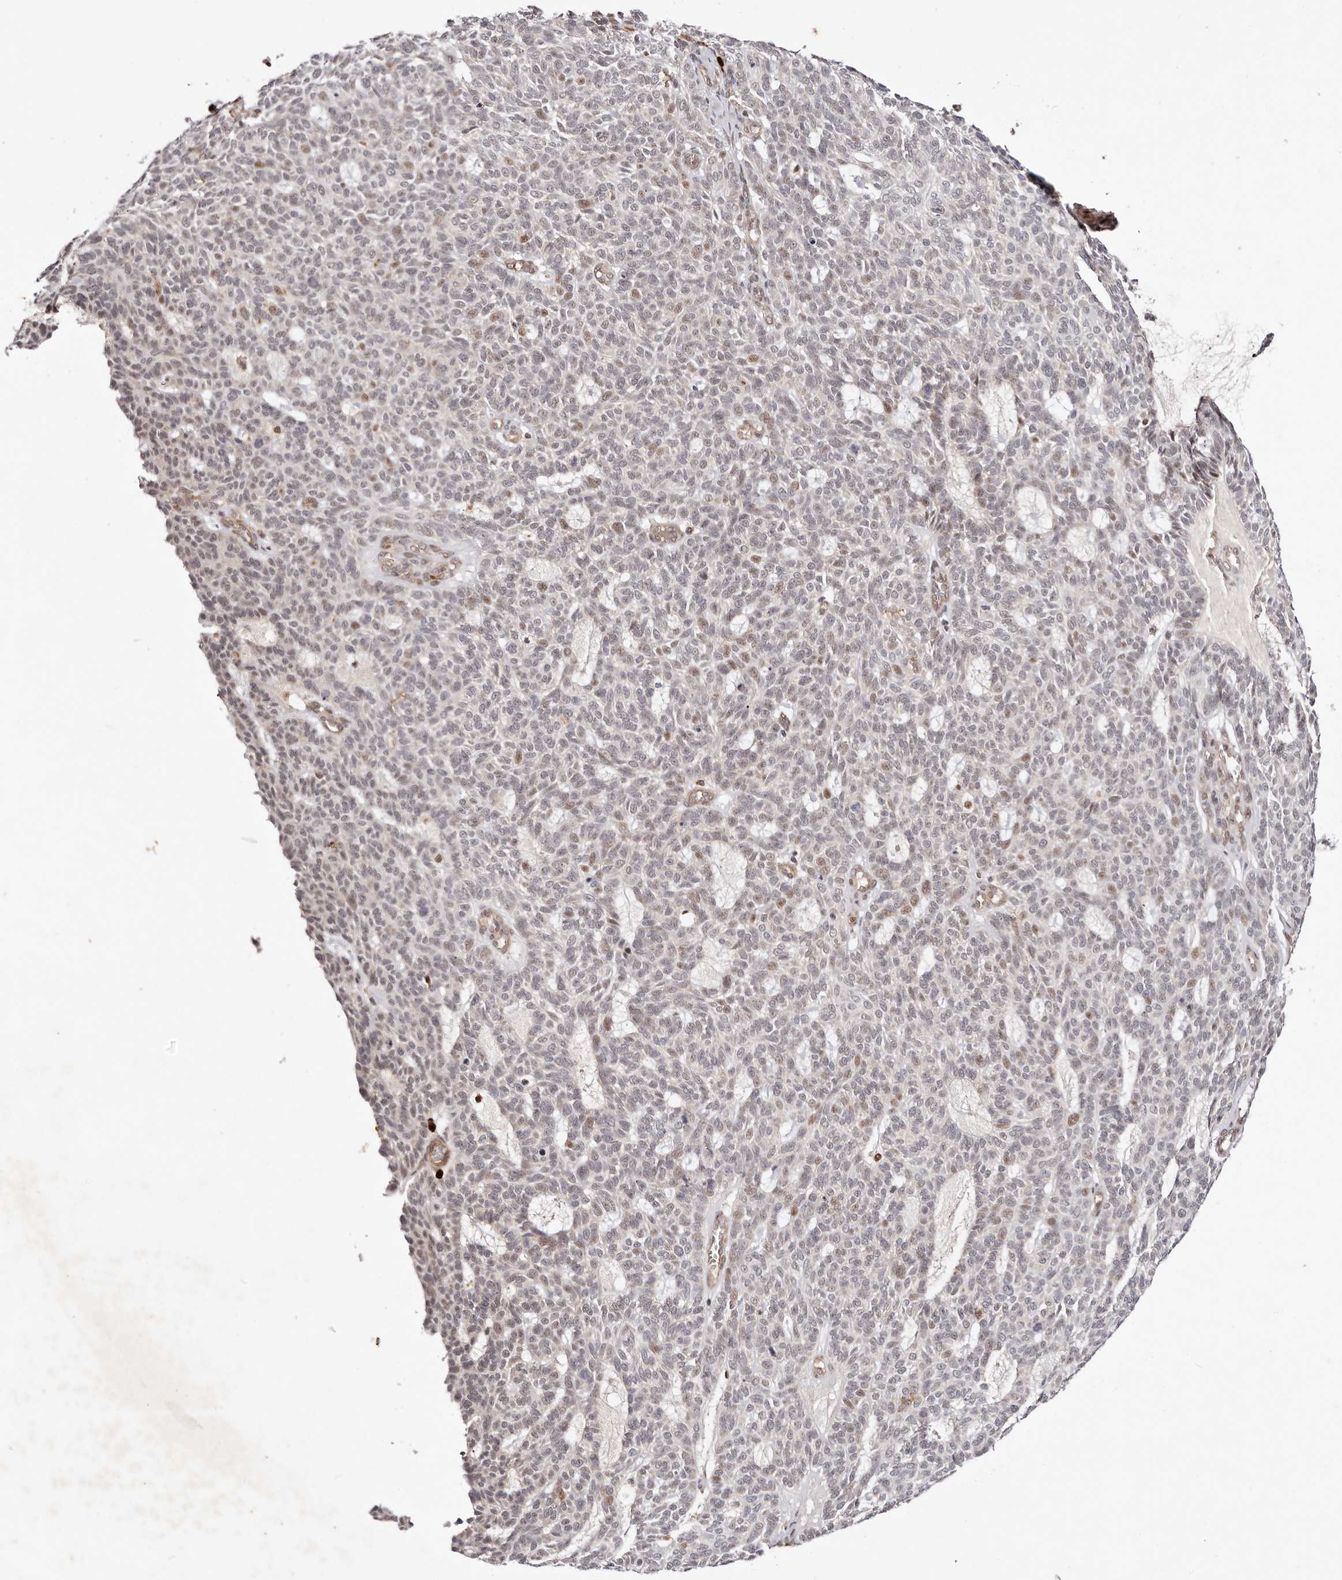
{"staining": {"intensity": "moderate", "quantity": "<25%", "location": "nuclear"}, "tissue": "skin cancer", "cell_type": "Tumor cells", "image_type": "cancer", "snomed": [{"axis": "morphology", "description": "Squamous cell carcinoma, NOS"}, {"axis": "topography", "description": "Skin"}], "caption": "Tumor cells show moderate nuclear positivity in approximately <25% of cells in skin squamous cell carcinoma. (brown staining indicates protein expression, while blue staining denotes nuclei).", "gene": "WRN", "patient": {"sex": "female", "age": 90}}